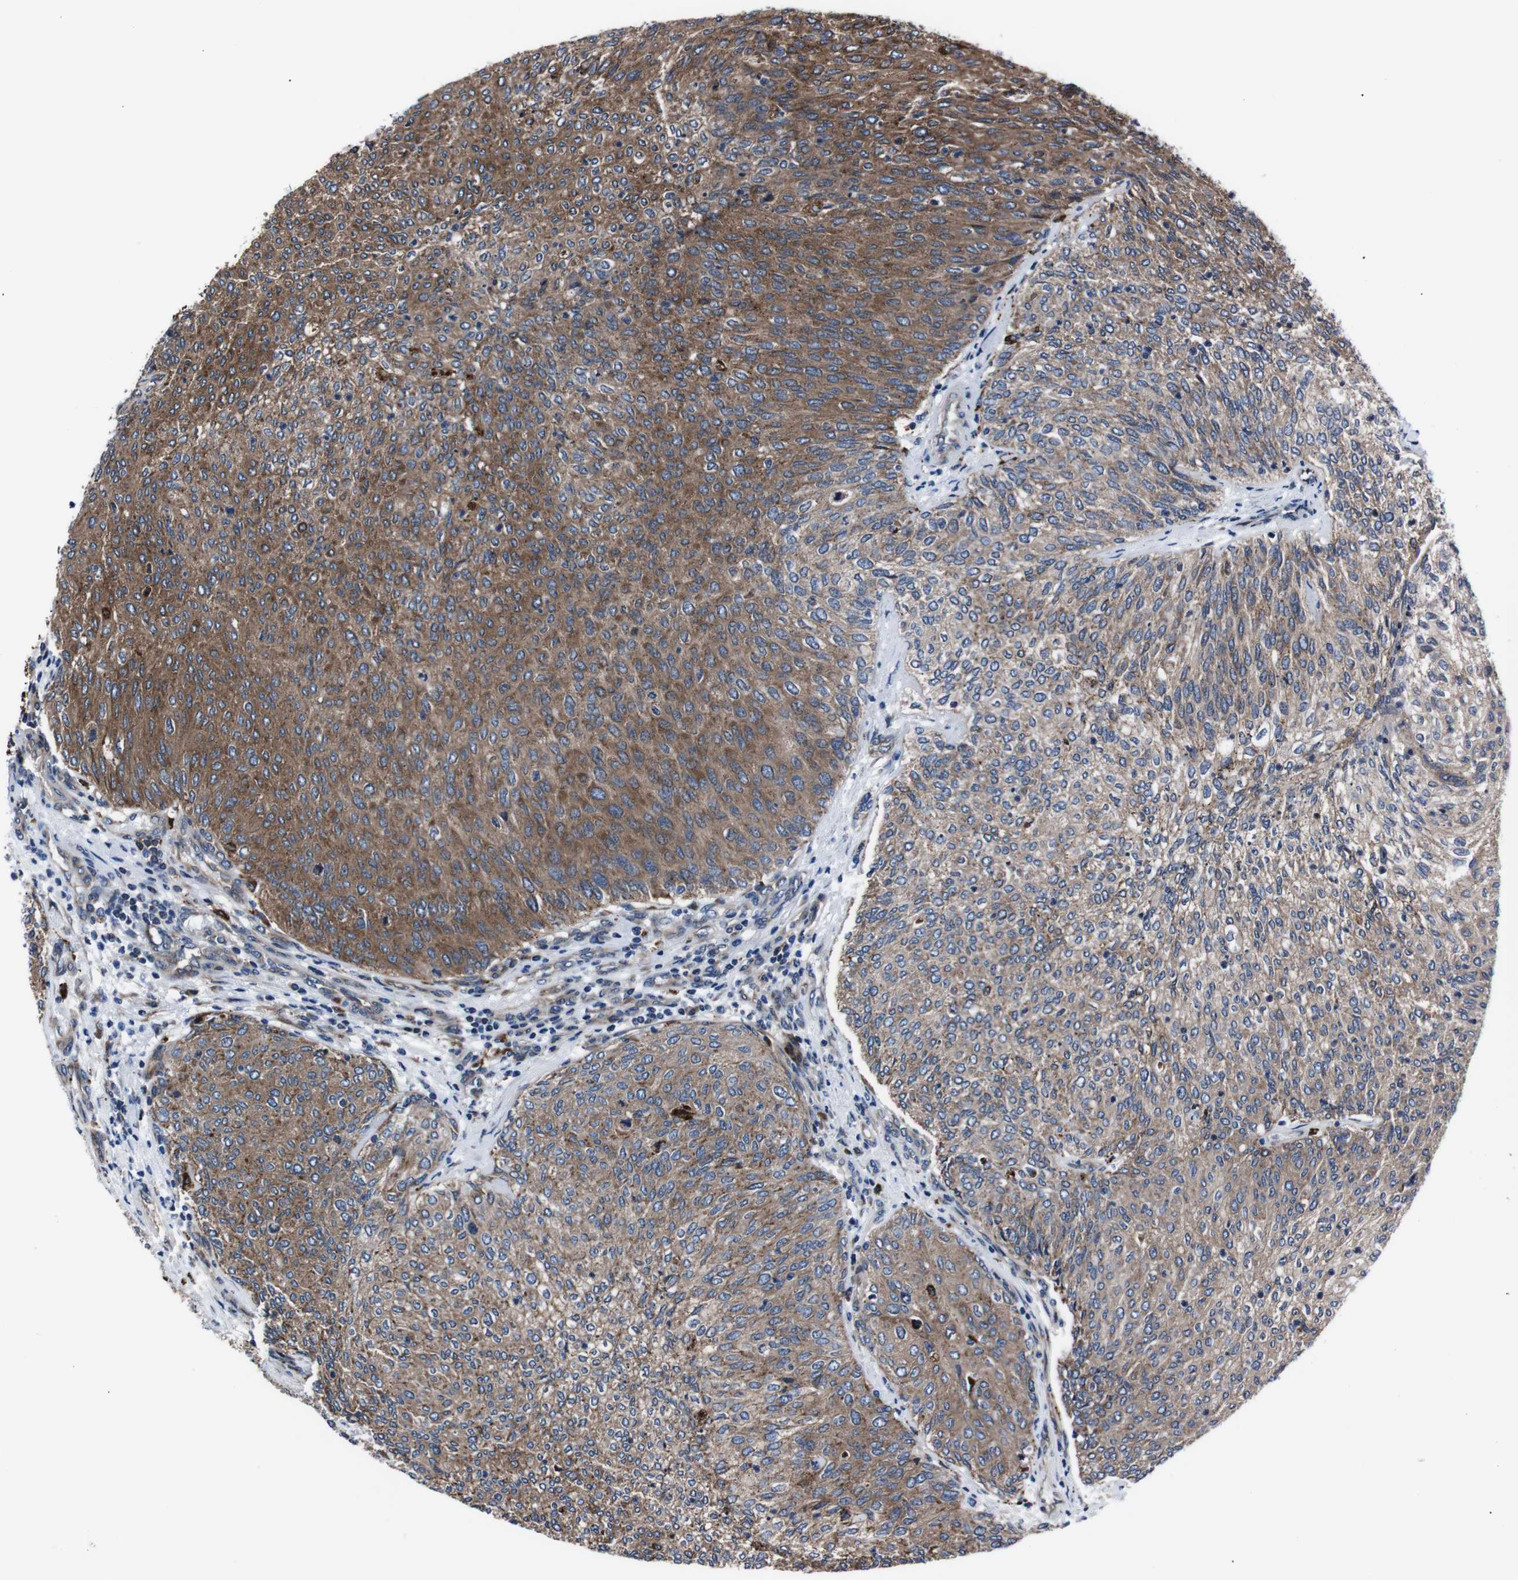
{"staining": {"intensity": "moderate", "quantity": ">75%", "location": "cytoplasmic/membranous"}, "tissue": "urothelial cancer", "cell_type": "Tumor cells", "image_type": "cancer", "snomed": [{"axis": "morphology", "description": "Urothelial carcinoma, Low grade"}, {"axis": "topography", "description": "Urinary bladder"}], "caption": "Tumor cells exhibit moderate cytoplasmic/membranous staining in about >75% of cells in urothelial cancer. (Brightfield microscopy of DAB IHC at high magnification).", "gene": "EIF4A2", "patient": {"sex": "female", "age": 79}}